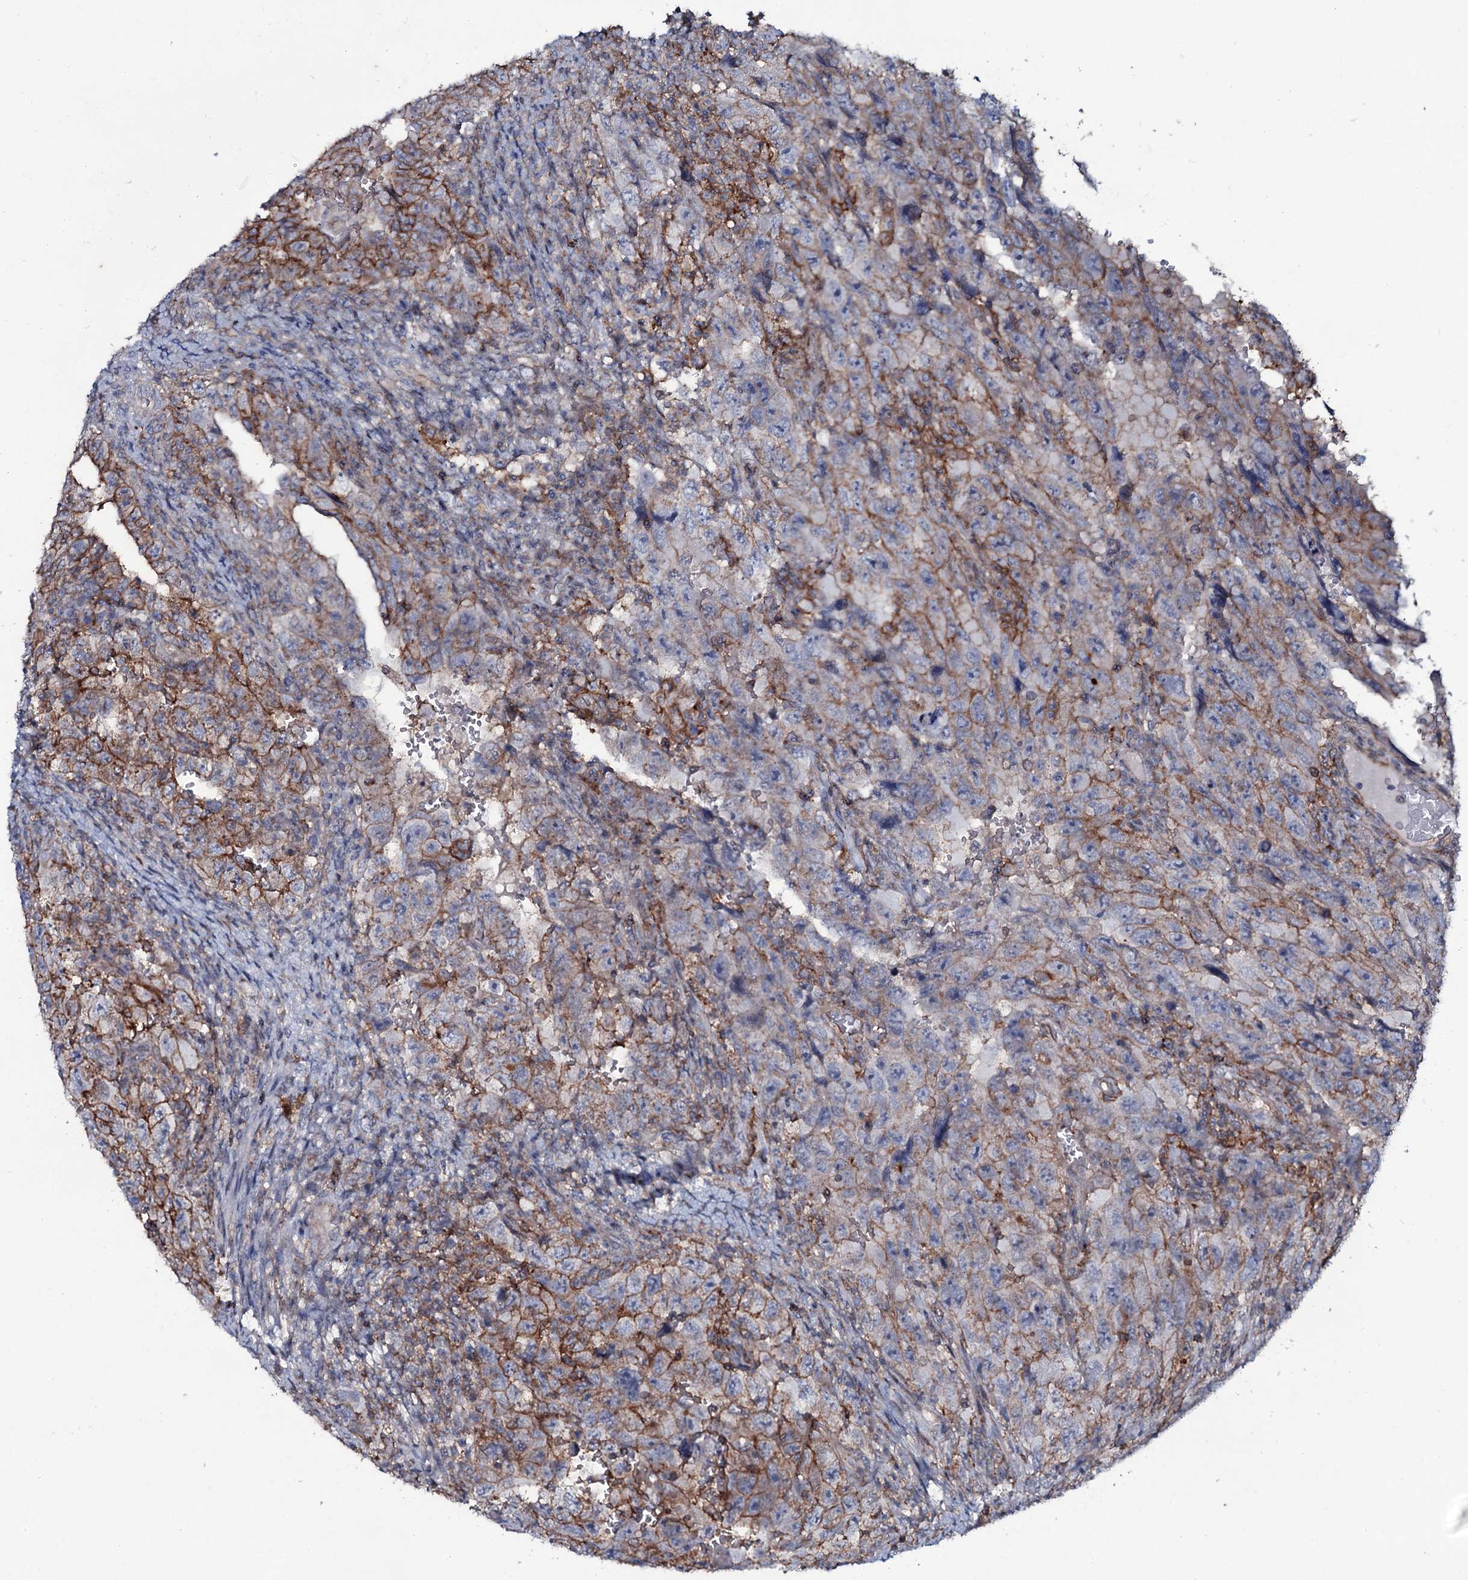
{"staining": {"intensity": "strong", "quantity": ">75%", "location": "cytoplasmic/membranous"}, "tissue": "testis cancer", "cell_type": "Tumor cells", "image_type": "cancer", "snomed": [{"axis": "morphology", "description": "Carcinoma, Embryonal, NOS"}, {"axis": "topography", "description": "Testis"}], "caption": "Approximately >75% of tumor cells in human testis cancer (embryonal carcinoma) reveal strong cytoplasmic/membranous protein expression as visualized by brown immunohistochemical staining.", "gene": "SNAP23", "patient": {"sex": "male", "age": 26}}